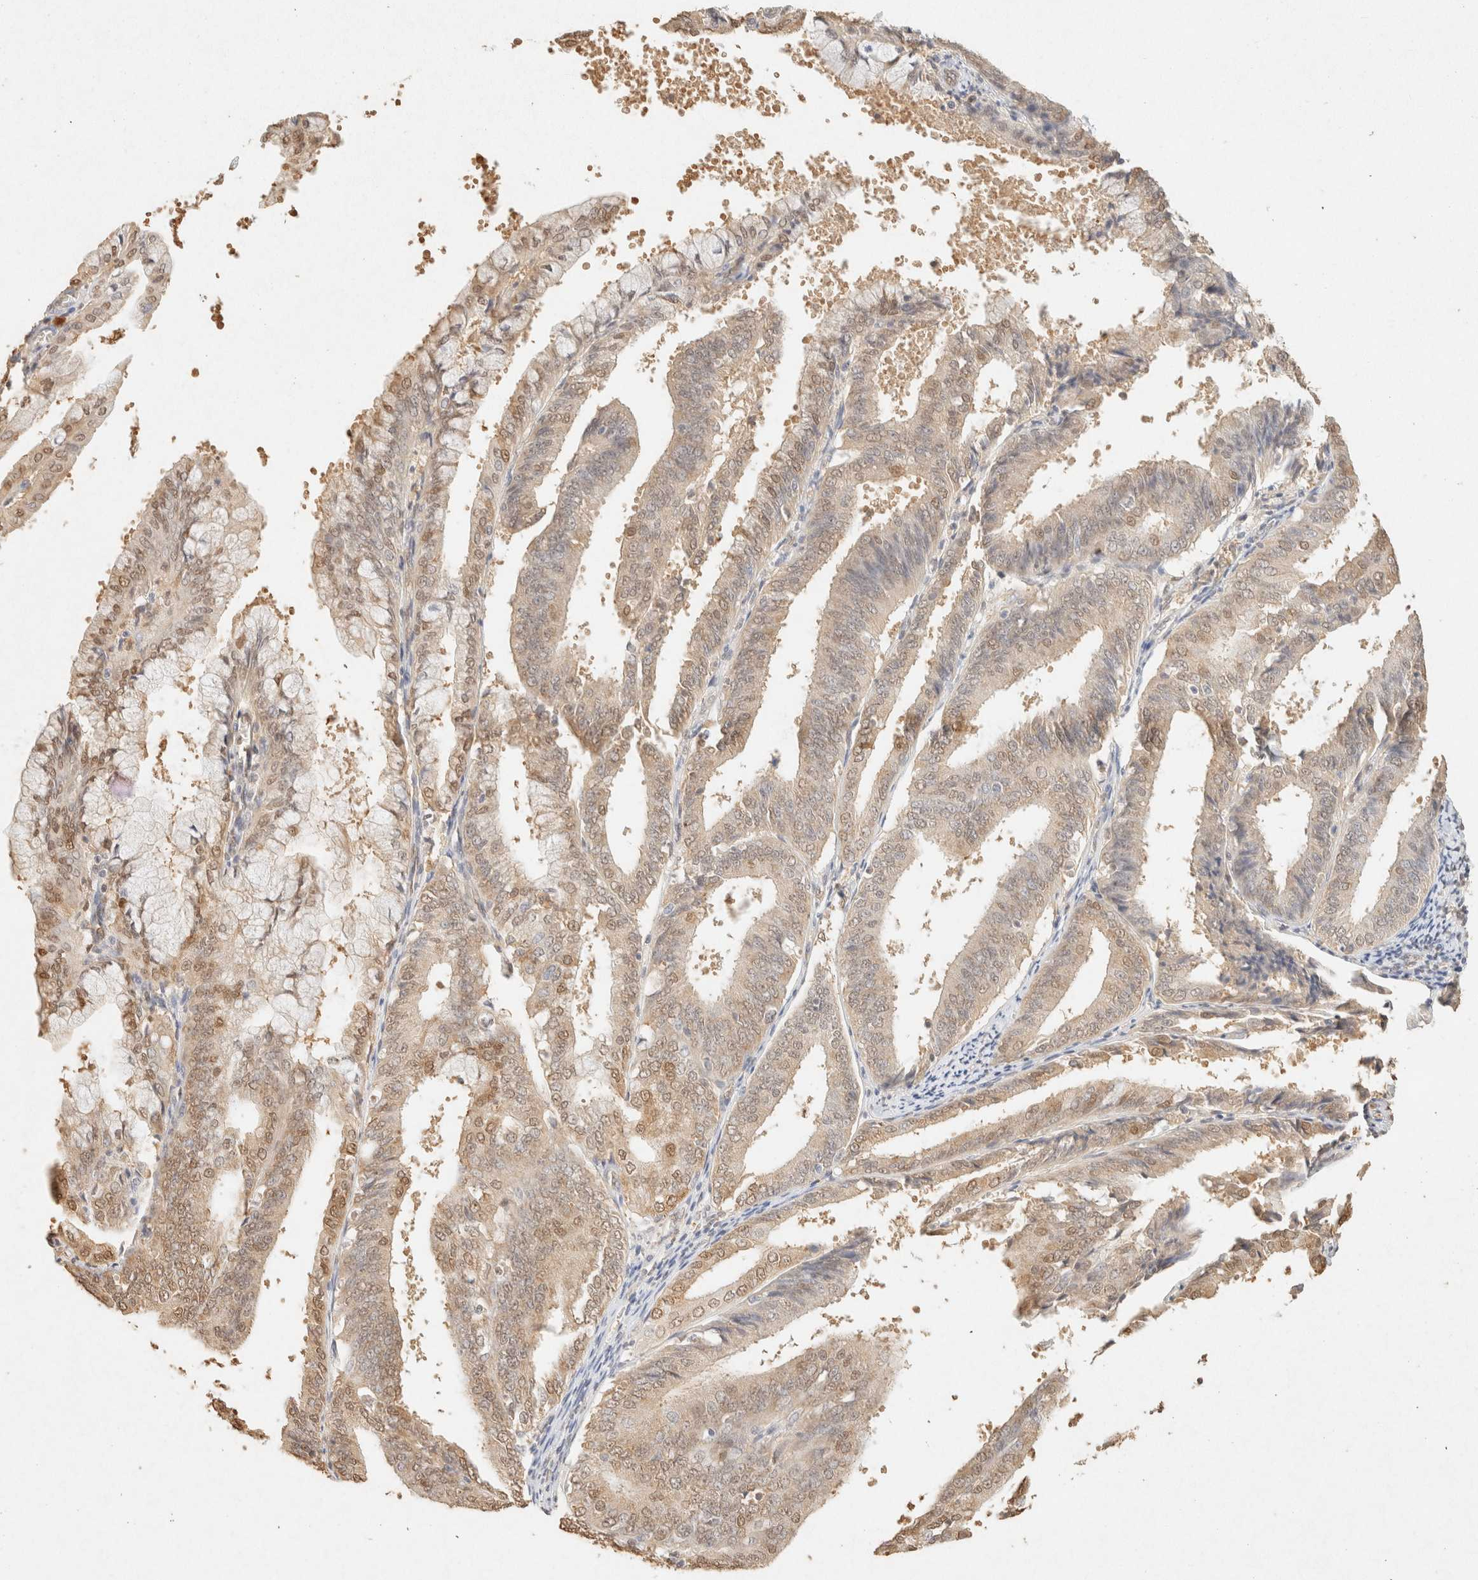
{"staining": {"intensity": "weak", "quantity": ">75%", "location": "cytoplasmic/membranous,nuclear"}, "tissue": "endometrial cancer", "cell_type": "Tumor cells", "image_type": "cancer", "snomed": [{"axis": "morphology", "description": "Adenocarcinoma, NOS"}, {"axis": "topography", "description": "Endometrium"}], "caption": "This is an image of immunohistochemistry (IHC) staining of adenocarcinoma (endometrial), which shows weak staining in the cytoplasmic/membranous and nuclear of tumor cells.", "gene": "S100A13", "patient": {"sex": "female", "age": 63}}